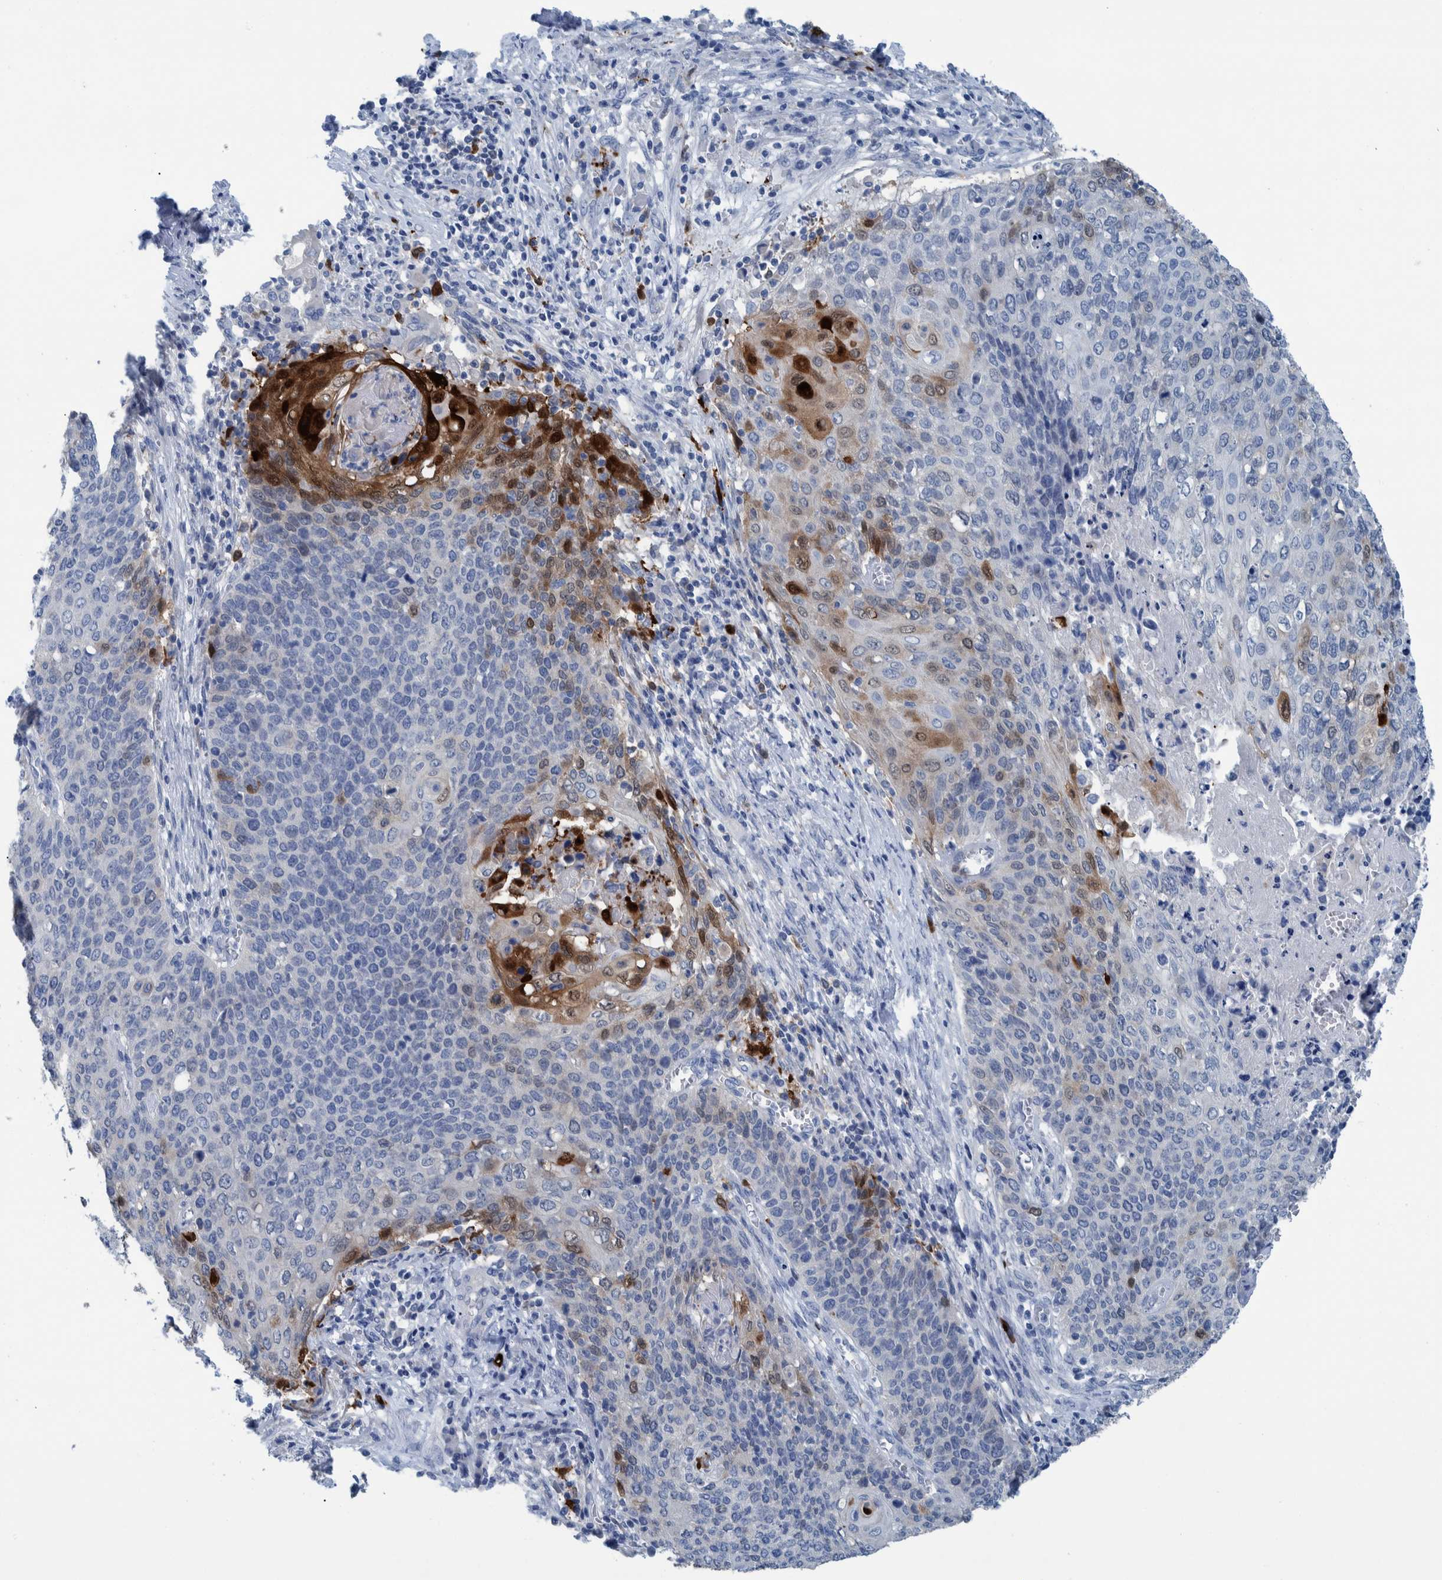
{"staining": {"intensity": "strong", "quantity": "<25%", "location": "cytoplasmic/membranous,nuclear"}, "tissue": "cervical cancer", "cell_type": "Tumor cells", "image_type": "cancer", "snomed": [{"axis": "morphology", "description": "Squamous cell carcinoma, NOS"}, {"axis": "topography", "description": "Cervix"}], "caption": "The immunohistochemical stain labels strong cytoplasmic/membranous and nuclear positivity in tumor cells of cervical cancer (squamous cell carcinoma) tissue.", "gene": "IDO1", "patient": {"sex": "female", "age": 39}}